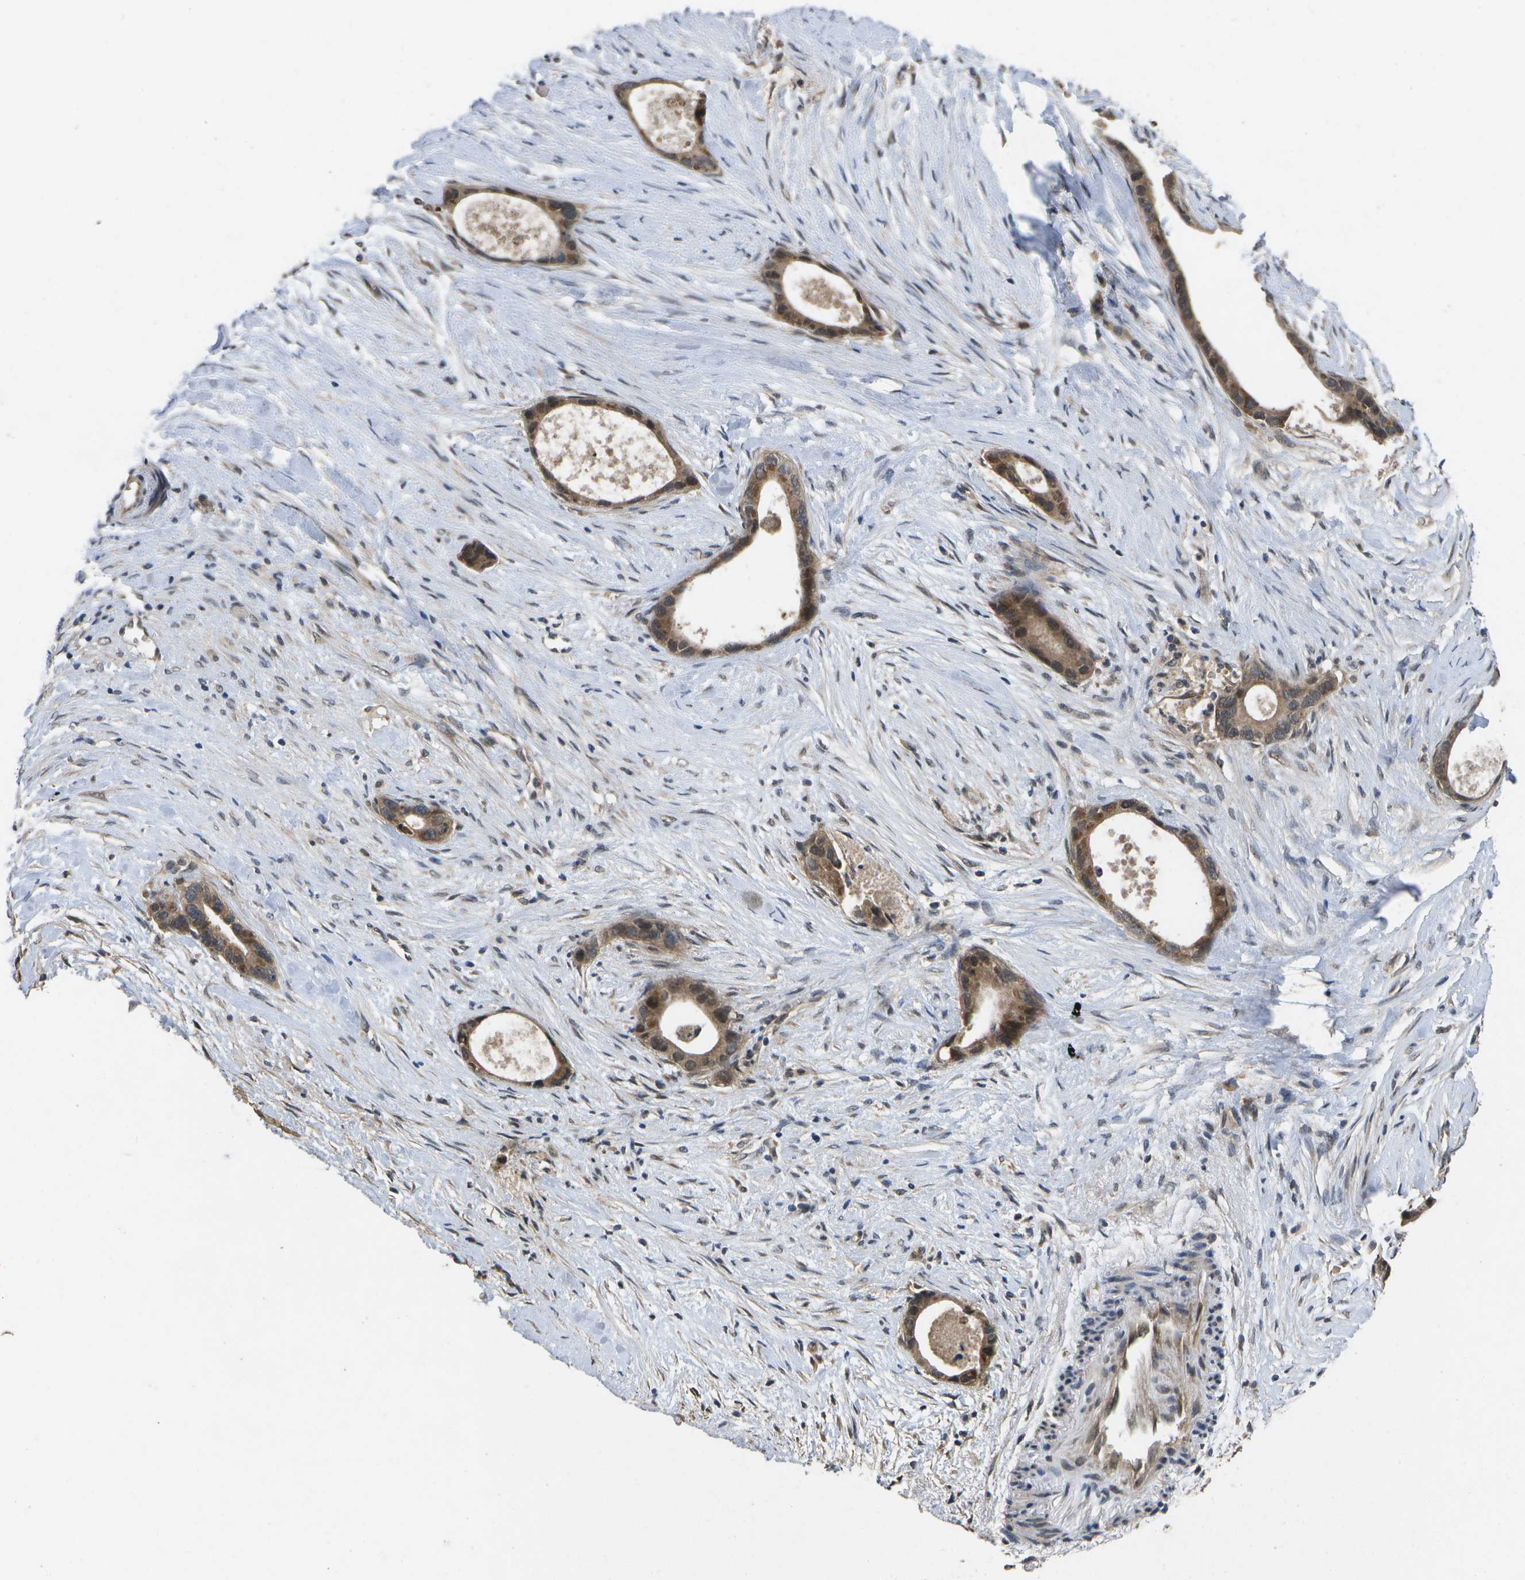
{"staining": {"intensity": "moderate", "quantity": ">75%", "location": "cytoplasmic/membranous,nuclear"}, "tissue": "liver cancer", "cell_type": "Tumor cells", "image_type": "cancer", "snomed": [{"axis": "morphology", "description": "Cholangiocarcinoma"}, {"axis": "topography", "description": "Liver"}], "caption": "Immunohistochemistry (IHC) staining of cholangiocarcinoma (liver), which demonstrates medium levels of moderate cytoplasmic/membranous and nuclear positivity in approximately >75% of tumor cells indicating moderate cytoplasmic/membranous and nuclear protein staining. The staining was performed using DAB (3,3'-diaminobenzidine) (brown) for protein detection and nuclei were counterstained in hematoxylin (blue).", "gene": "ALAS1", "patient": {"sex": "female", "age": 55}}